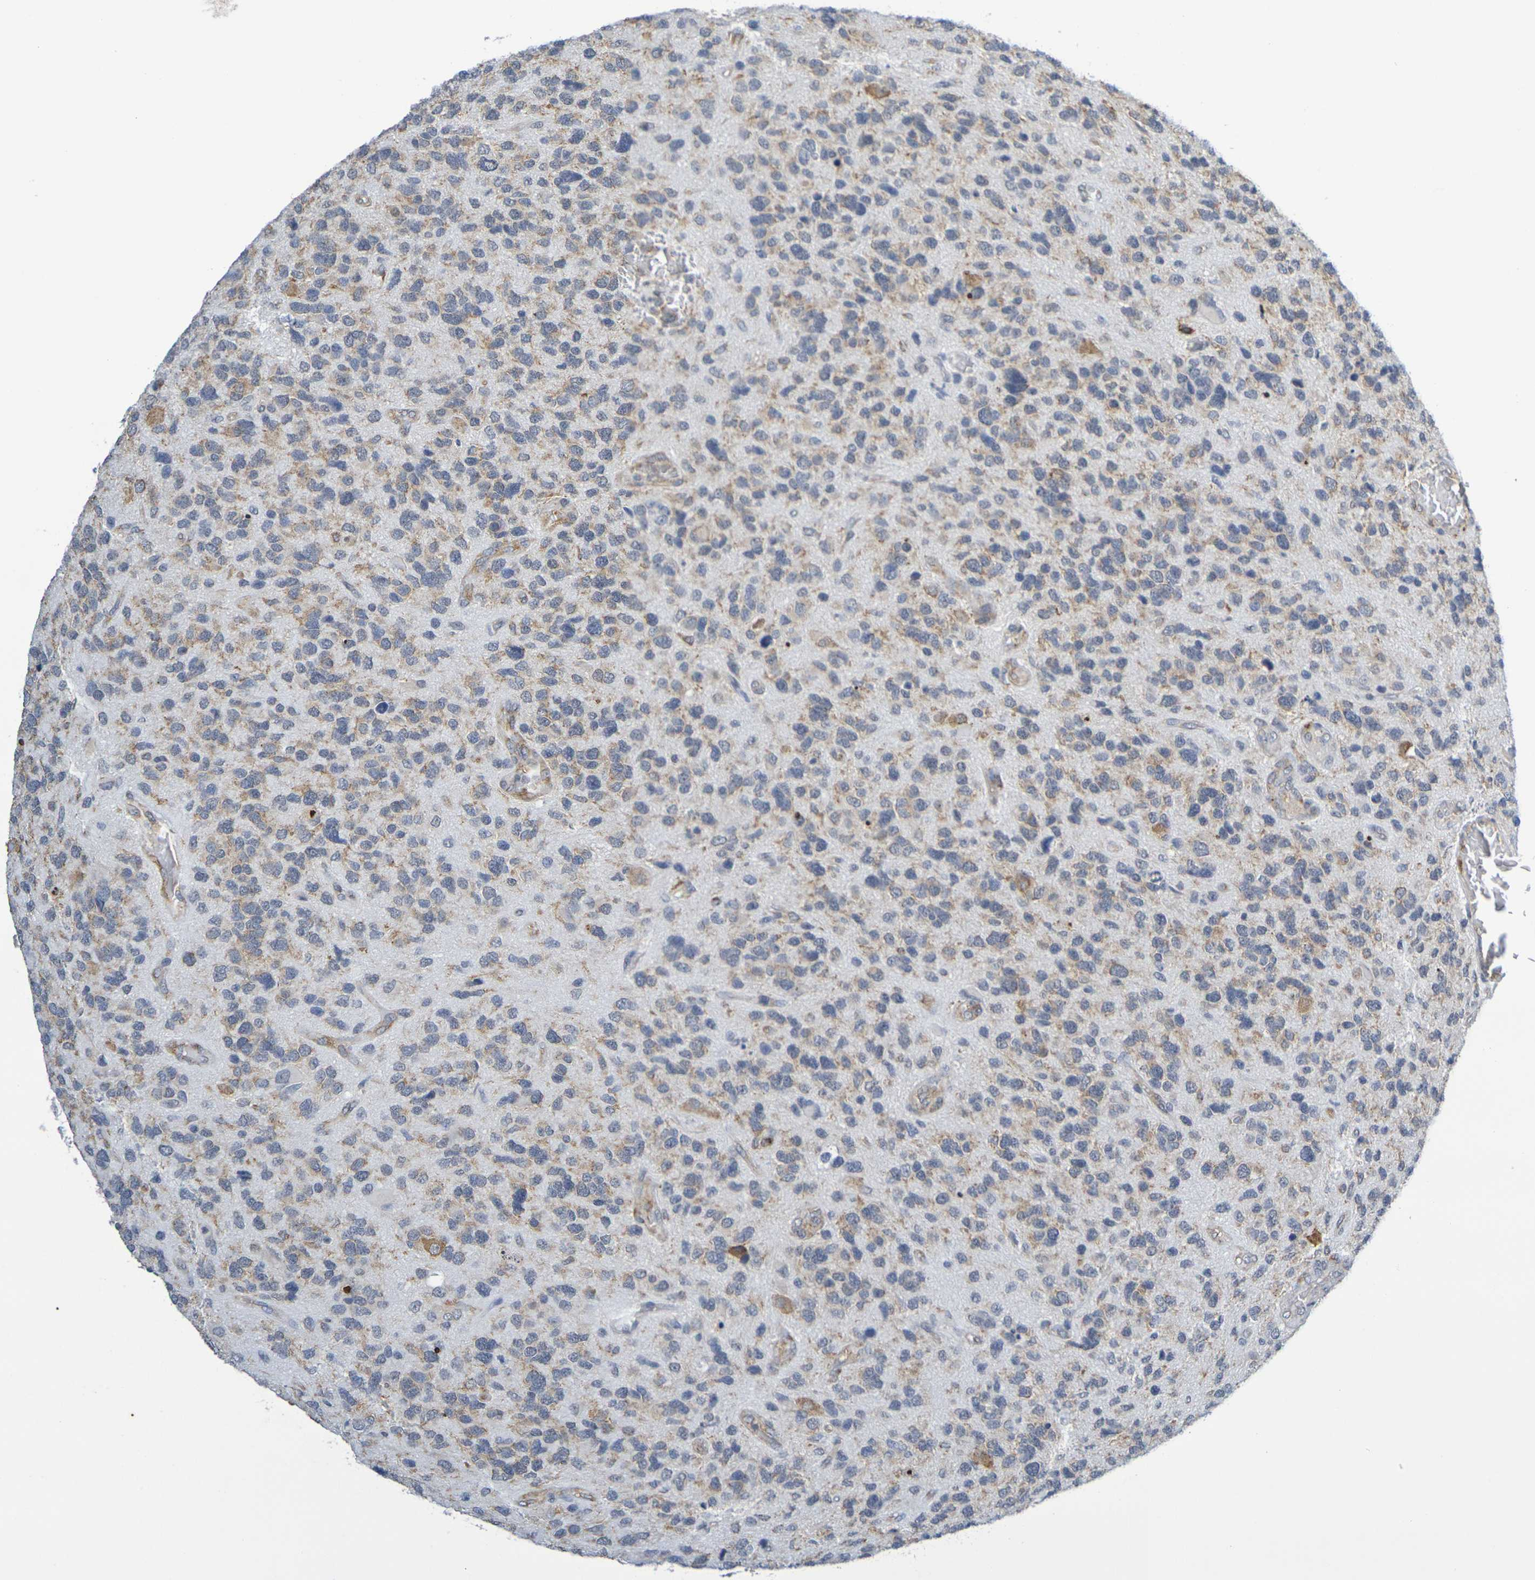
{"staining": {"intensity": "moderate", "quantity": ">75%", "location": "cytoplasmic/membranous"}, "tissue": "glioma", "cell_type": "Tumor cells", "image_type": "cancer", "snomed": [{"axis": "morphology", "description": "Glioma, malignant, High grade"}, {"axis": "topography", "description": "Brain"}], "caption": "Protein analysis of glioma tissue shows moderate cytoplasmic/membranous expression in approximately >75% of tumor cells. The protein of interest is stained brown, and the nuclei are stained in blue (DAB (3,3'-diaminobenzidine) IHC with brightfield microscopy, high magnification).", "gene": "CHRNB1", "patient": {"sex": "female", "age": 58}}